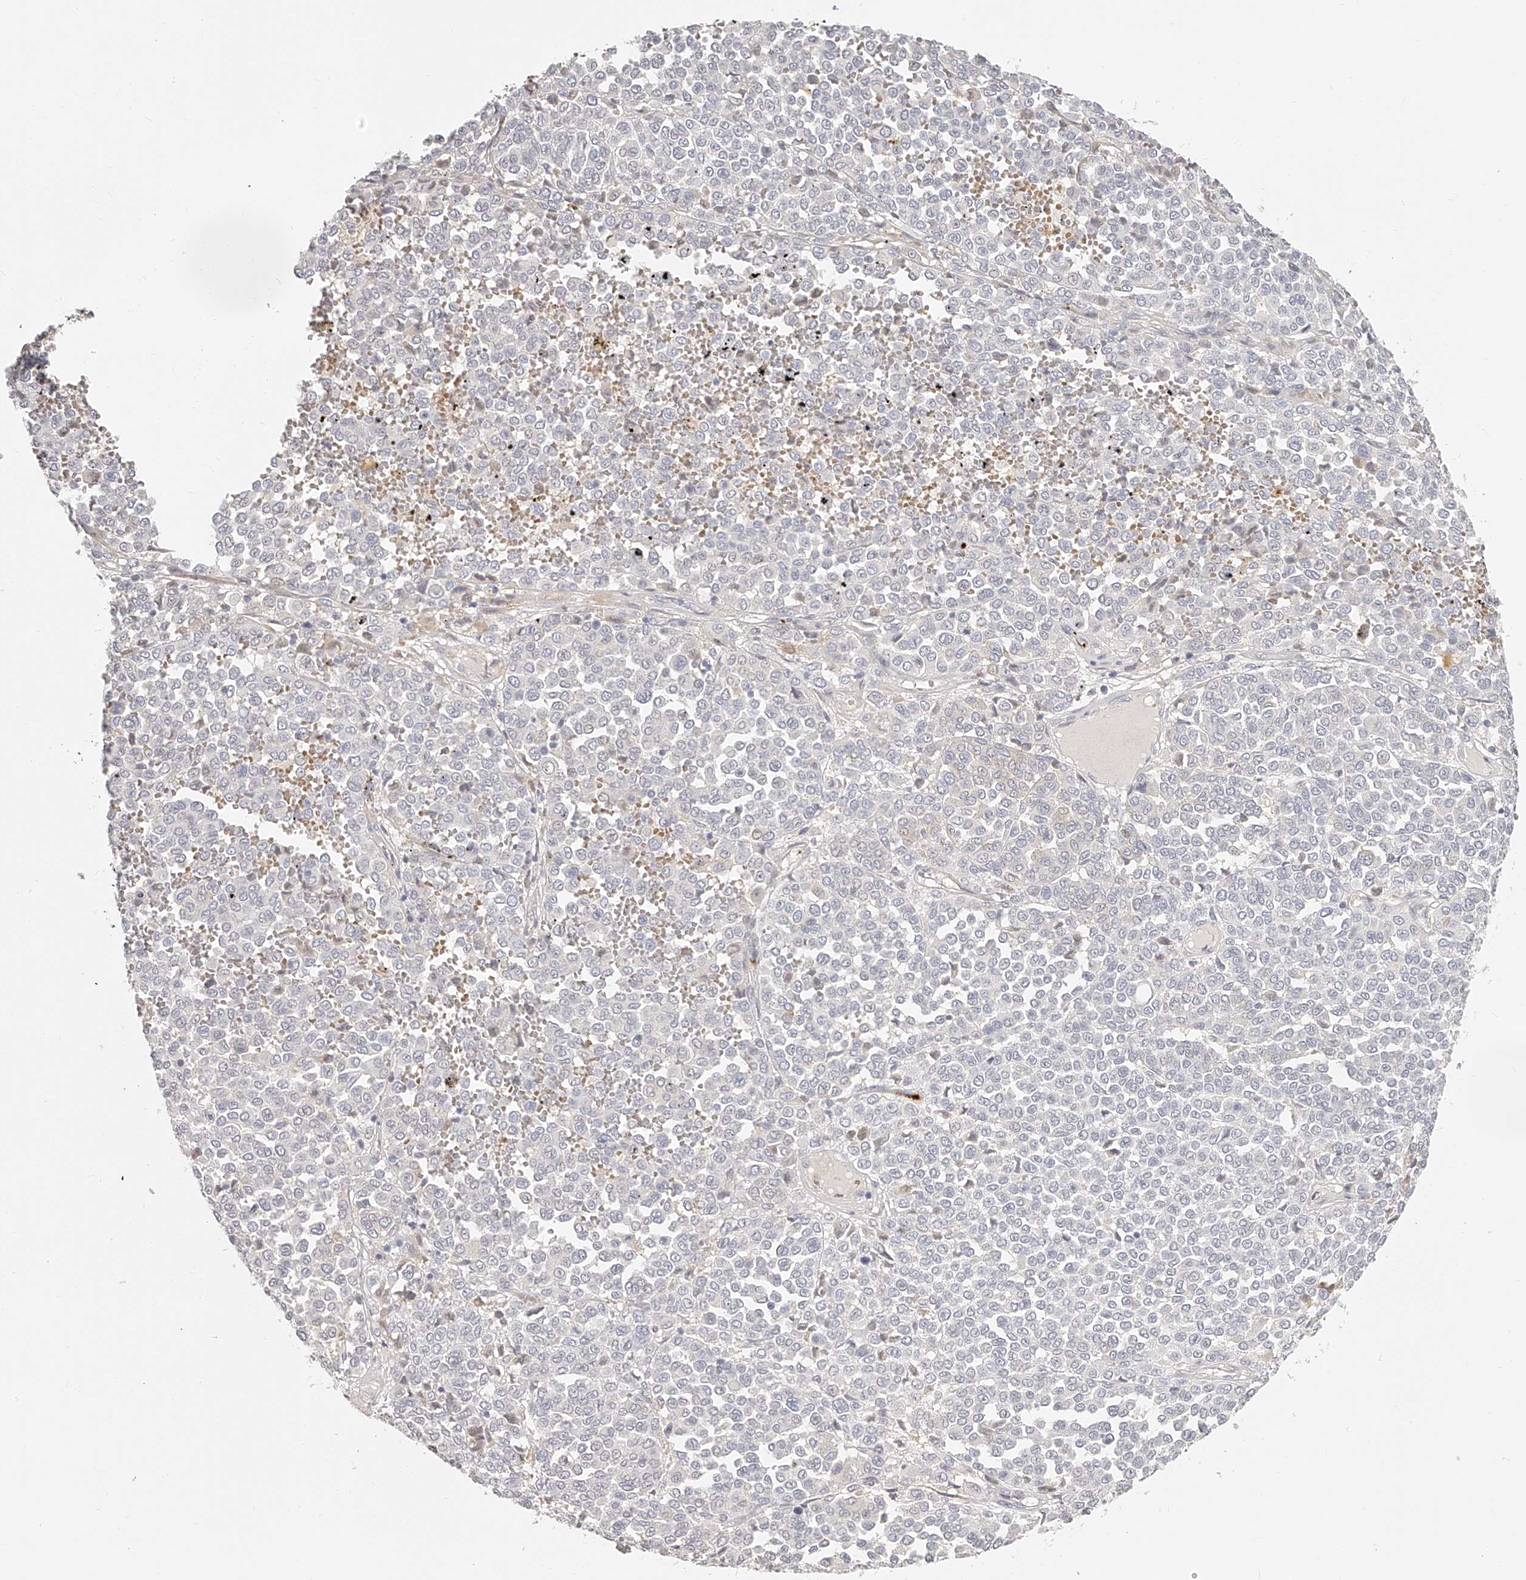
{"staining": {"intensity": "negative", "quantity": "none", "location": "none"}, "tissue": "melanoma", "cell_type": "Tumor cells", "image_type": "cancer", "snomed": [{"axis": "morphology", "description": "Malignant melanoma, Metastatic site"}, {"axis": "topography", "description": "Pancreas"}], "caption": "Immunohistochemical staining of human melanoma displays no significant positivity in tumor cells. (DAB (3,3'-diaminobenzidine) immunohistochemistry, high magnification).", "gene": "ITGB3", "patient": {"sex": "female", "age": 30}}